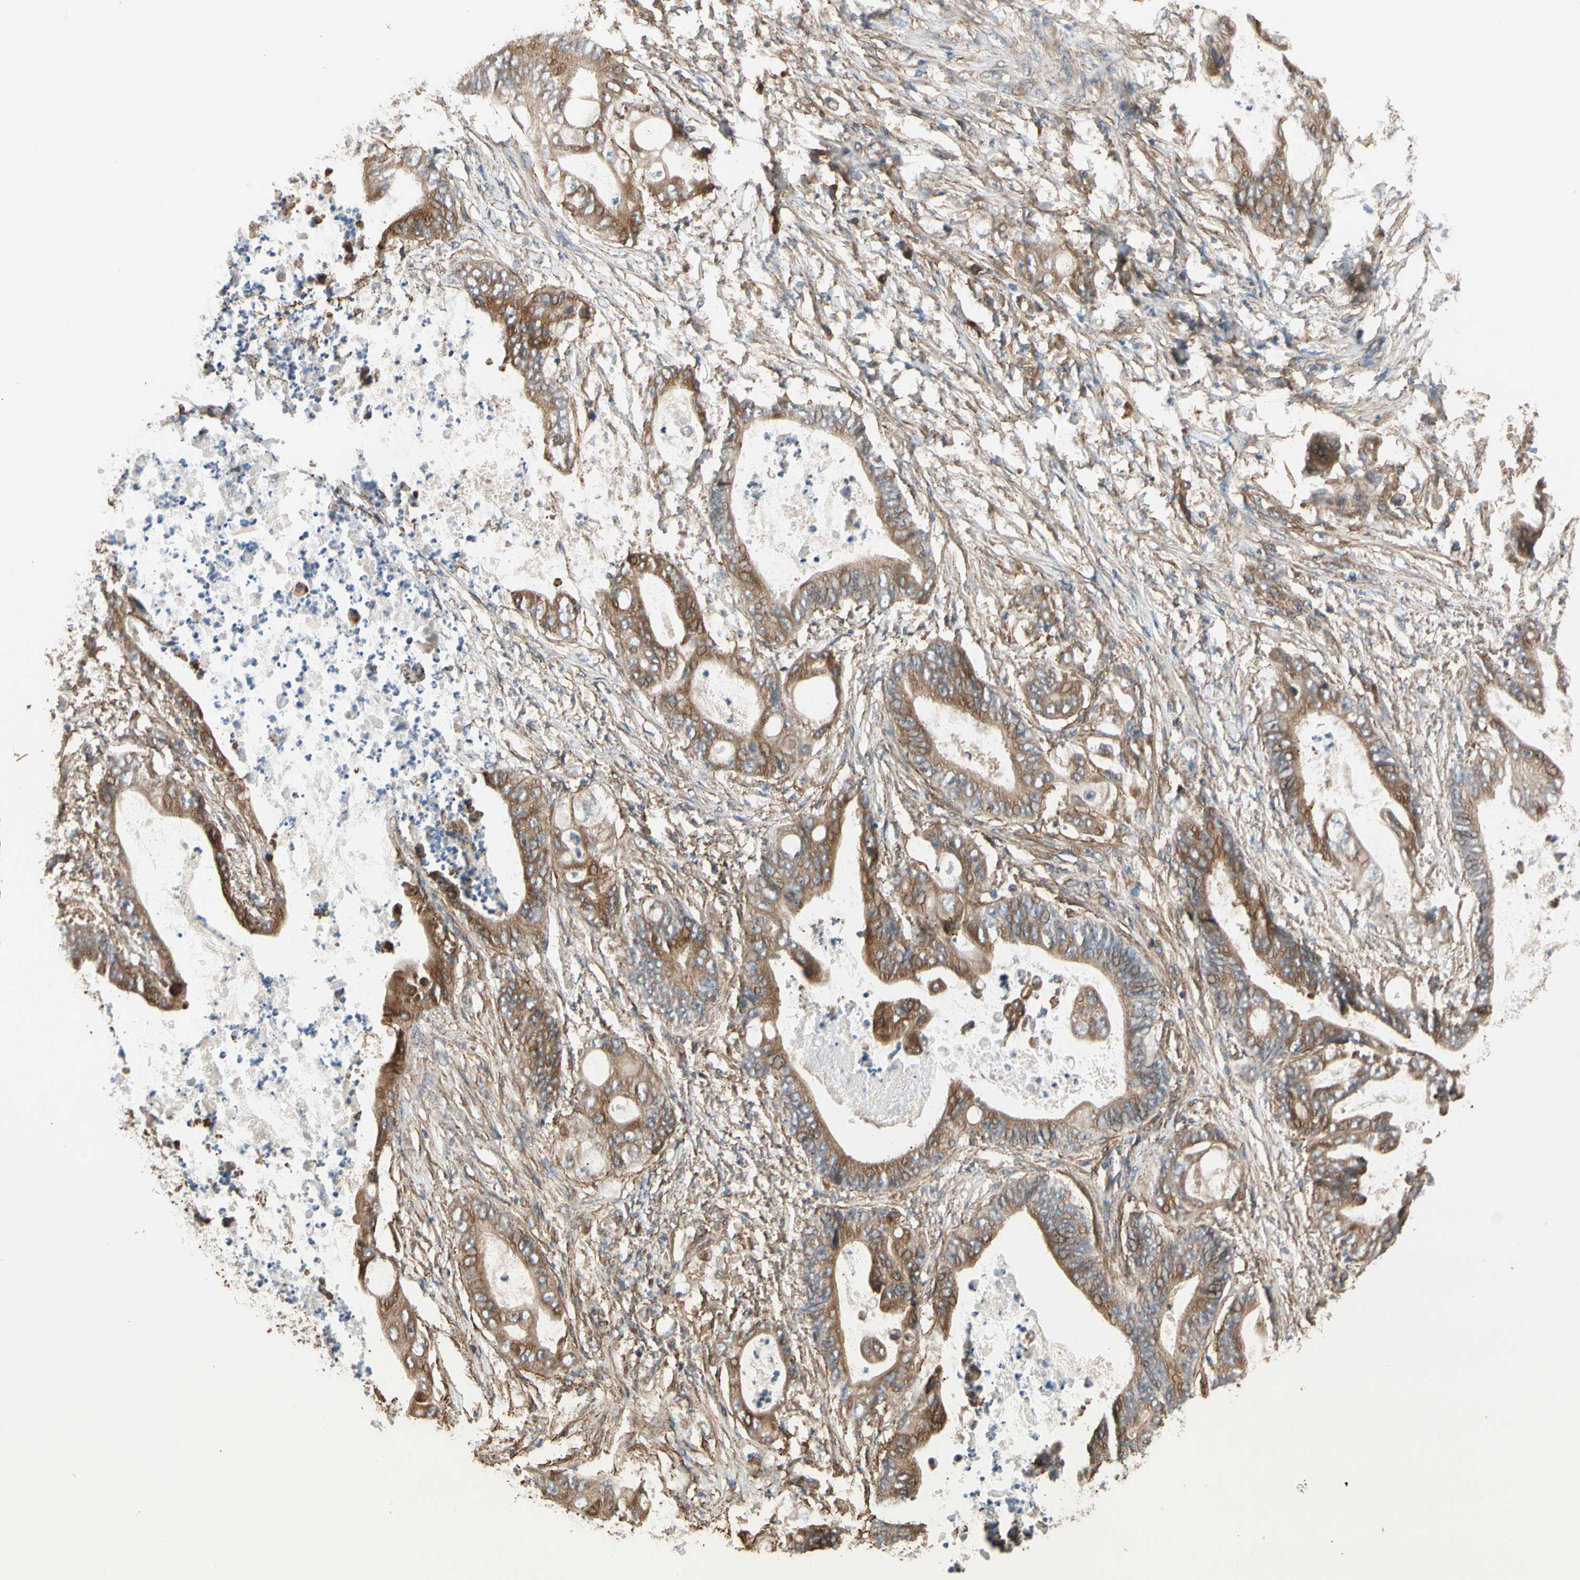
{"staining": {"intensity": "strong", "quantity": ">75%", "location": "cytoplasmic/membranous"}, "tissue": "stomach cancer", "cell_type": "Tumor cells", "image_type": "cancer", "snomed": [{"axis": "morphology", "description": "Adenocarcinoma, NOS"}, {"axis": "topography", "description": "Stomach"}], "caption": "DAB (3,3'-diaminobenzidine) immunohistochemical staining of human adenocarcinoma (stomach) reveals strong cytoplasmic/membranous protein staining in about >75% of tumor cells.", "gene": "LIMK2", "patient": {"sex": "female", "age": 73}}